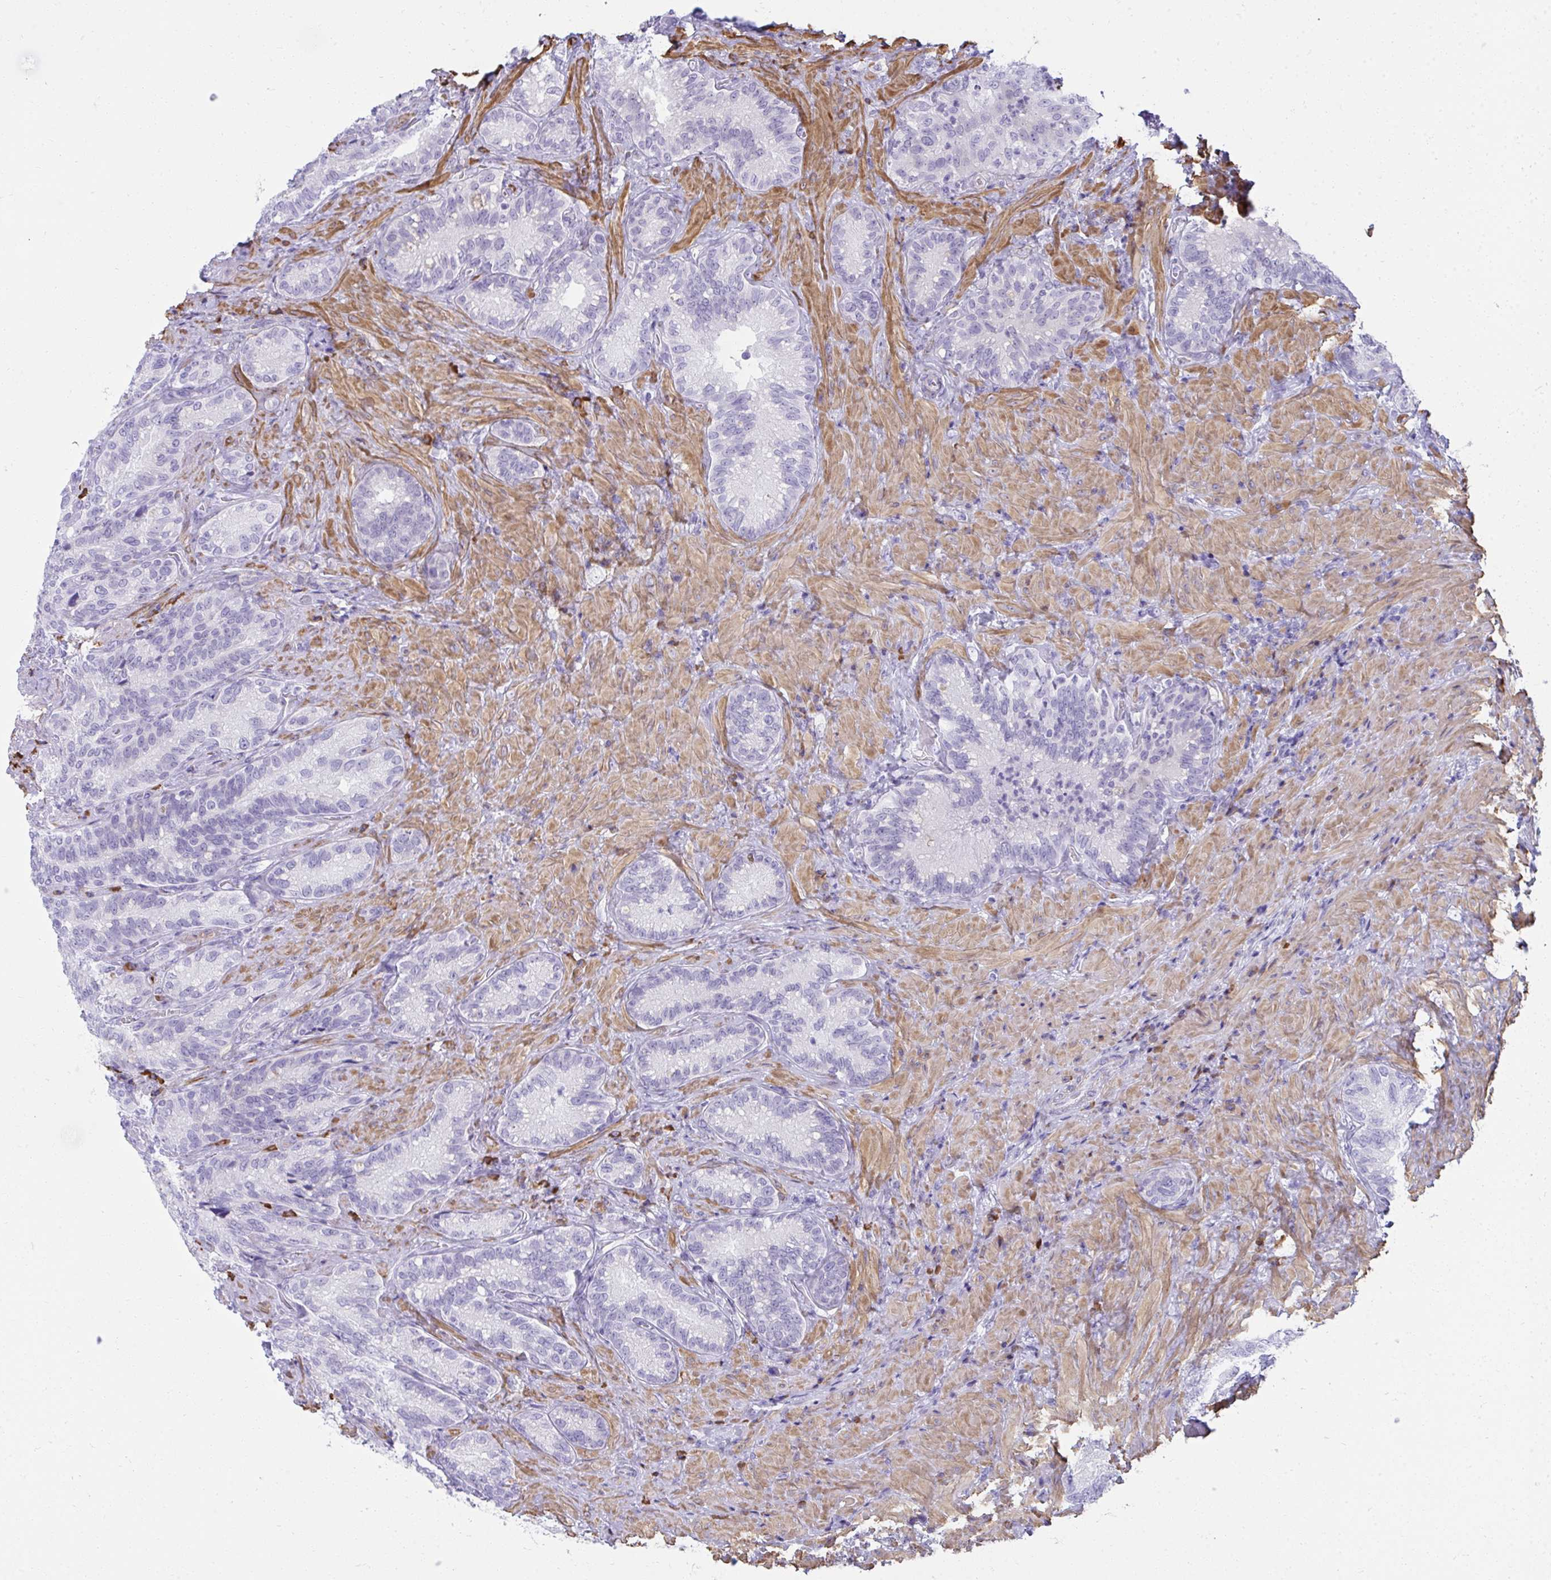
{"staining": {"intensity": "negative", "quantity": "none", "location": "none"}, "tissue": "seminal vesicle", "cell_type": "Glandular cells", "image_type": "normal", "snomed": [{"axis": "morphology", "description": "Normal tissue, NOS"}, {"axis": "topography", "description": "Seminal veicle"}], "caption": "IHC photomicrograph of normal seminal vesicle: human seminal vesicle stained with DAB (3,3'-diaminobenzidine) reveals no significant protein expression in glandular cells. (DAB (3,3'-diaminobenzidine) immunohistochemistry (IHC) visualized using brightfield microscopy, high magnification).", "gene": "PUS7L", "patient": {"sex": "male", "age": 68}}